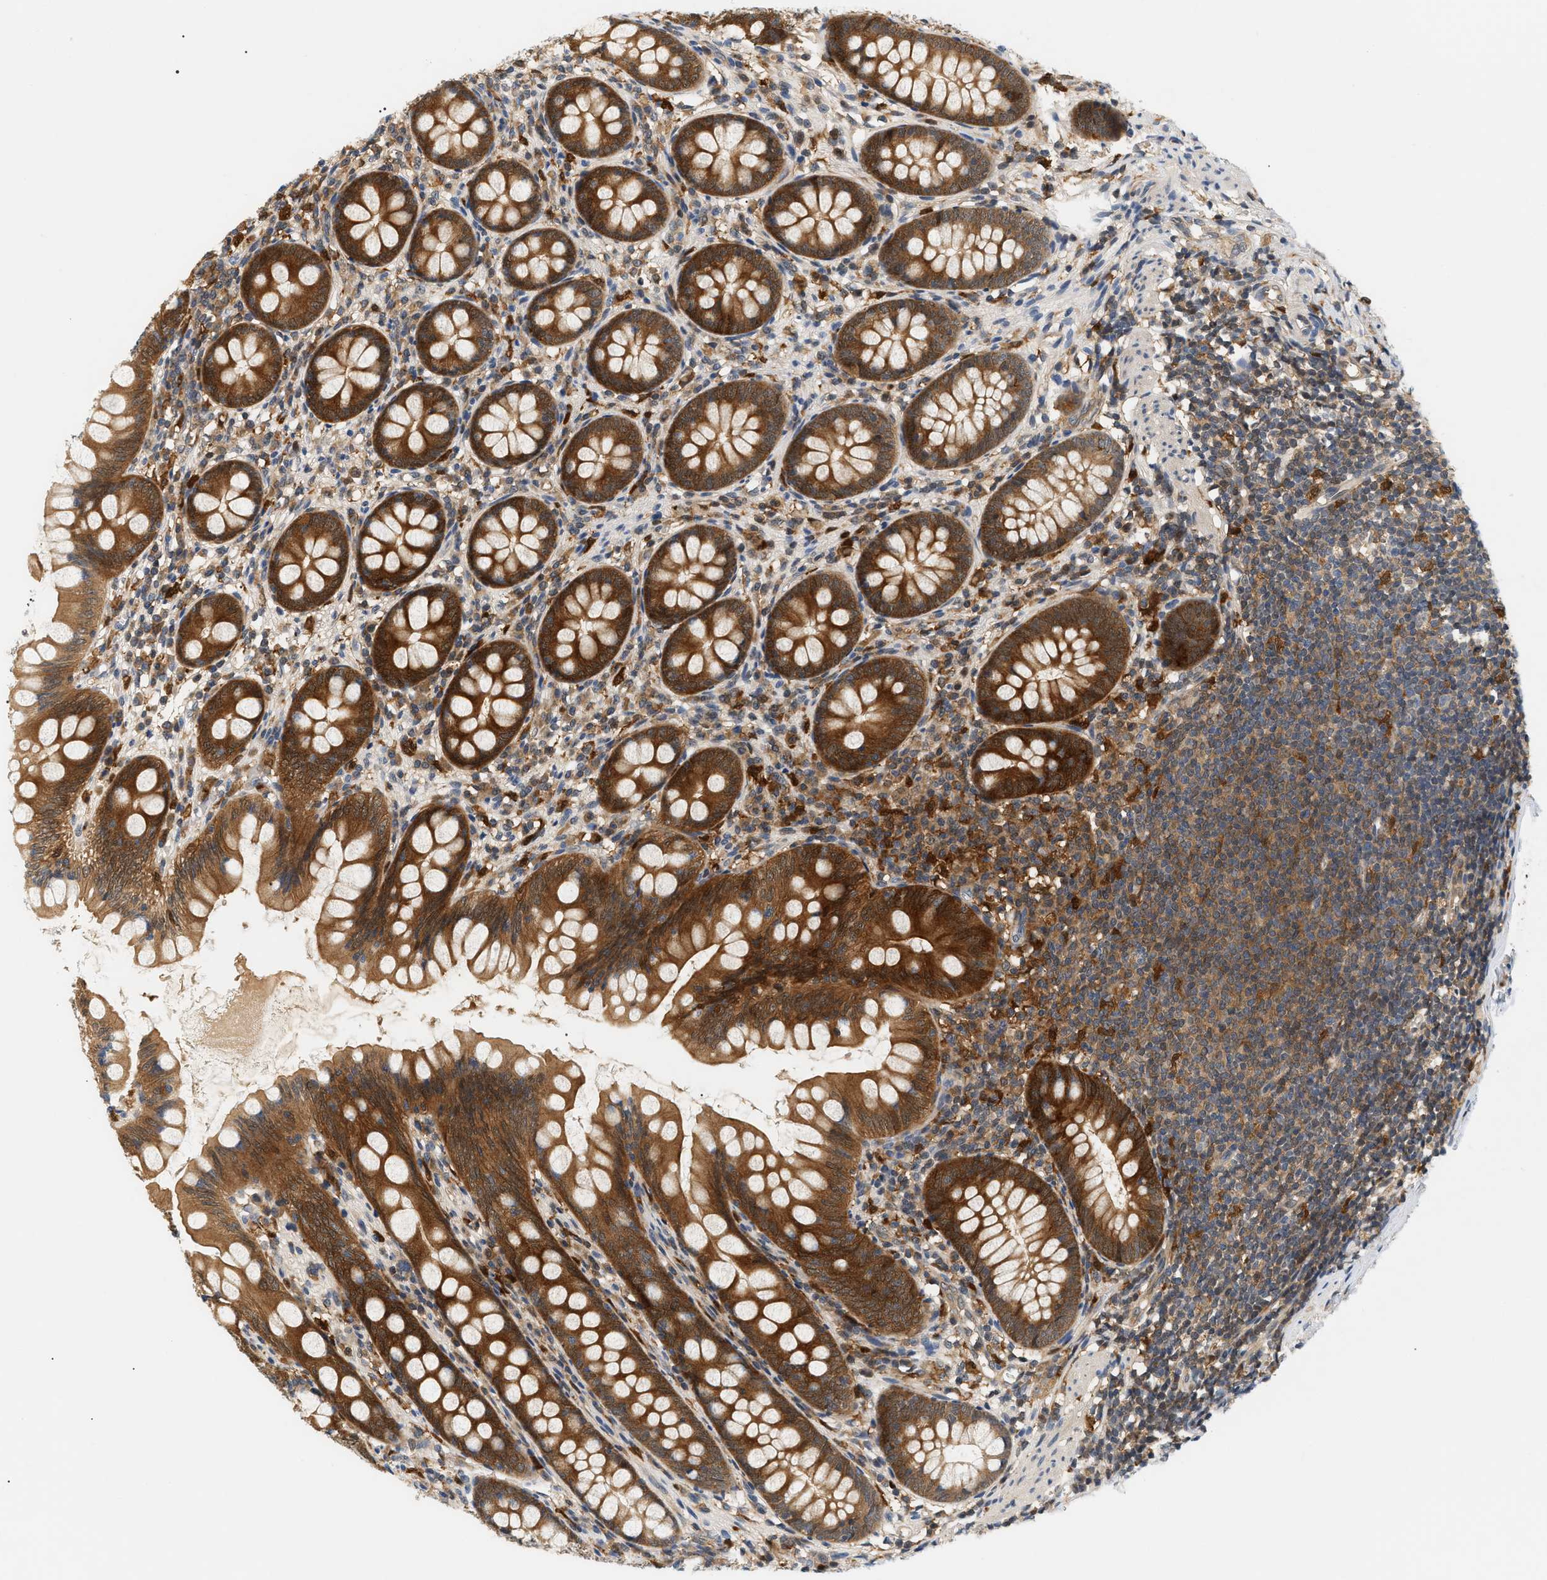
{"staining": {"intensity": "strong", "quantity": ">75%", "location": "cytoplasmic/membranous,nuclear"}, "tissue": "appendix", "cell_type": "Glandular cells", "image_type": "normal", "snomed": [{"axis": "morphology", "description": "Normal tissue, NOS"}, {"axis": "topography", "description": "Appendix"}], "caption": "The micrograph displays immunohistochemical staining of normal appendix. There is strong cytoplasmic/membranous,nuclear positivity is seen in about >75% of glandular cells.", "gene": "PYCARD", "patient": {"sex": "female", "age": 77}}